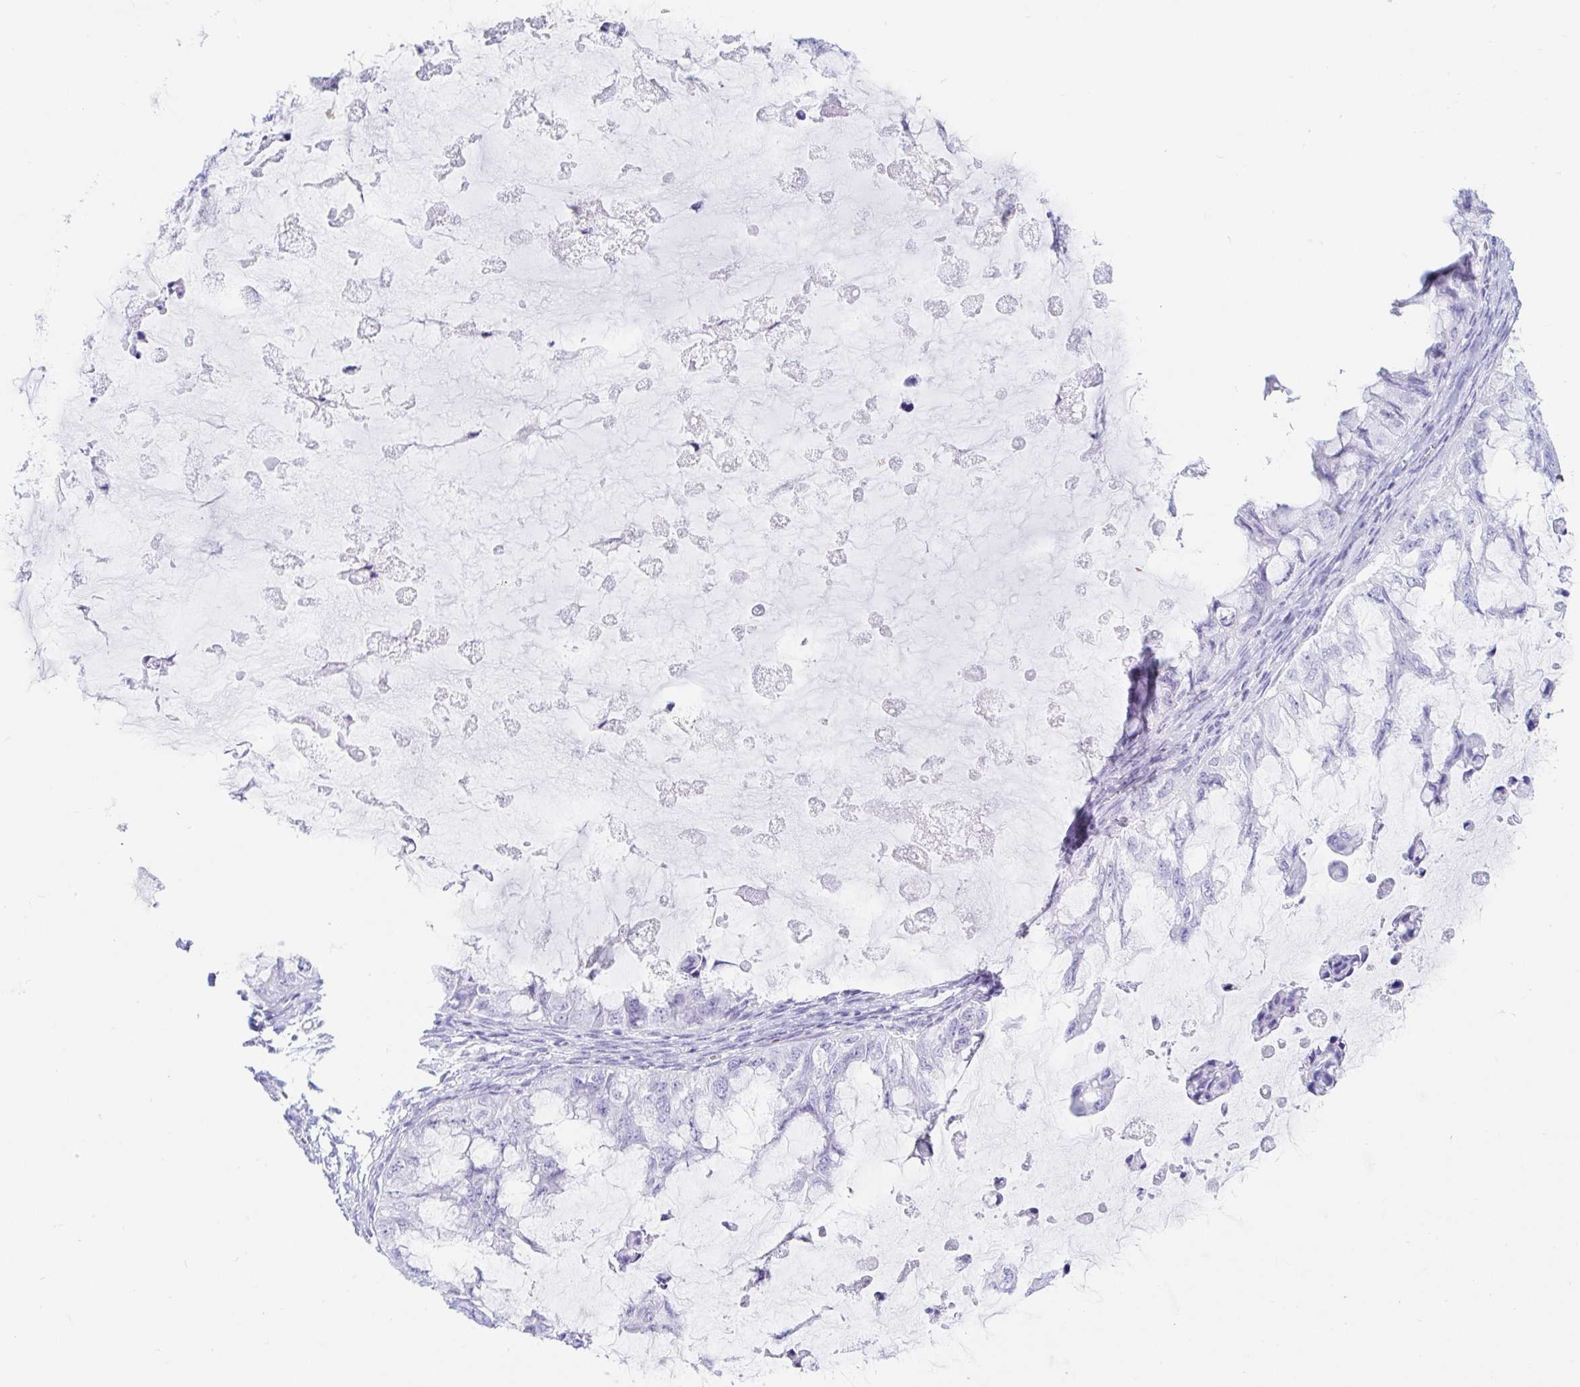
{"staining": {"intensity": "negative", "quantity": "none", "location": "none"}, "tissue": "ovarian cancer", "cell_type": "Tumor cells", "image_type": "cancer", "snomed": [{"axis": "morphology", "description": "Cystadenocarcinoma, mucinous, NOS"}, {"axis": "topography", "description": "Ovary"}], "caption": "Immunohistochemistry histopathology image of neoplastic tissue: human ovarian cancer stained with DAB (3,3'-diaminobenzidine) displays no significant protein expression in tumor cells.", "gene": "OR6T1", "patient": {"sex": "female", "age": 72}}